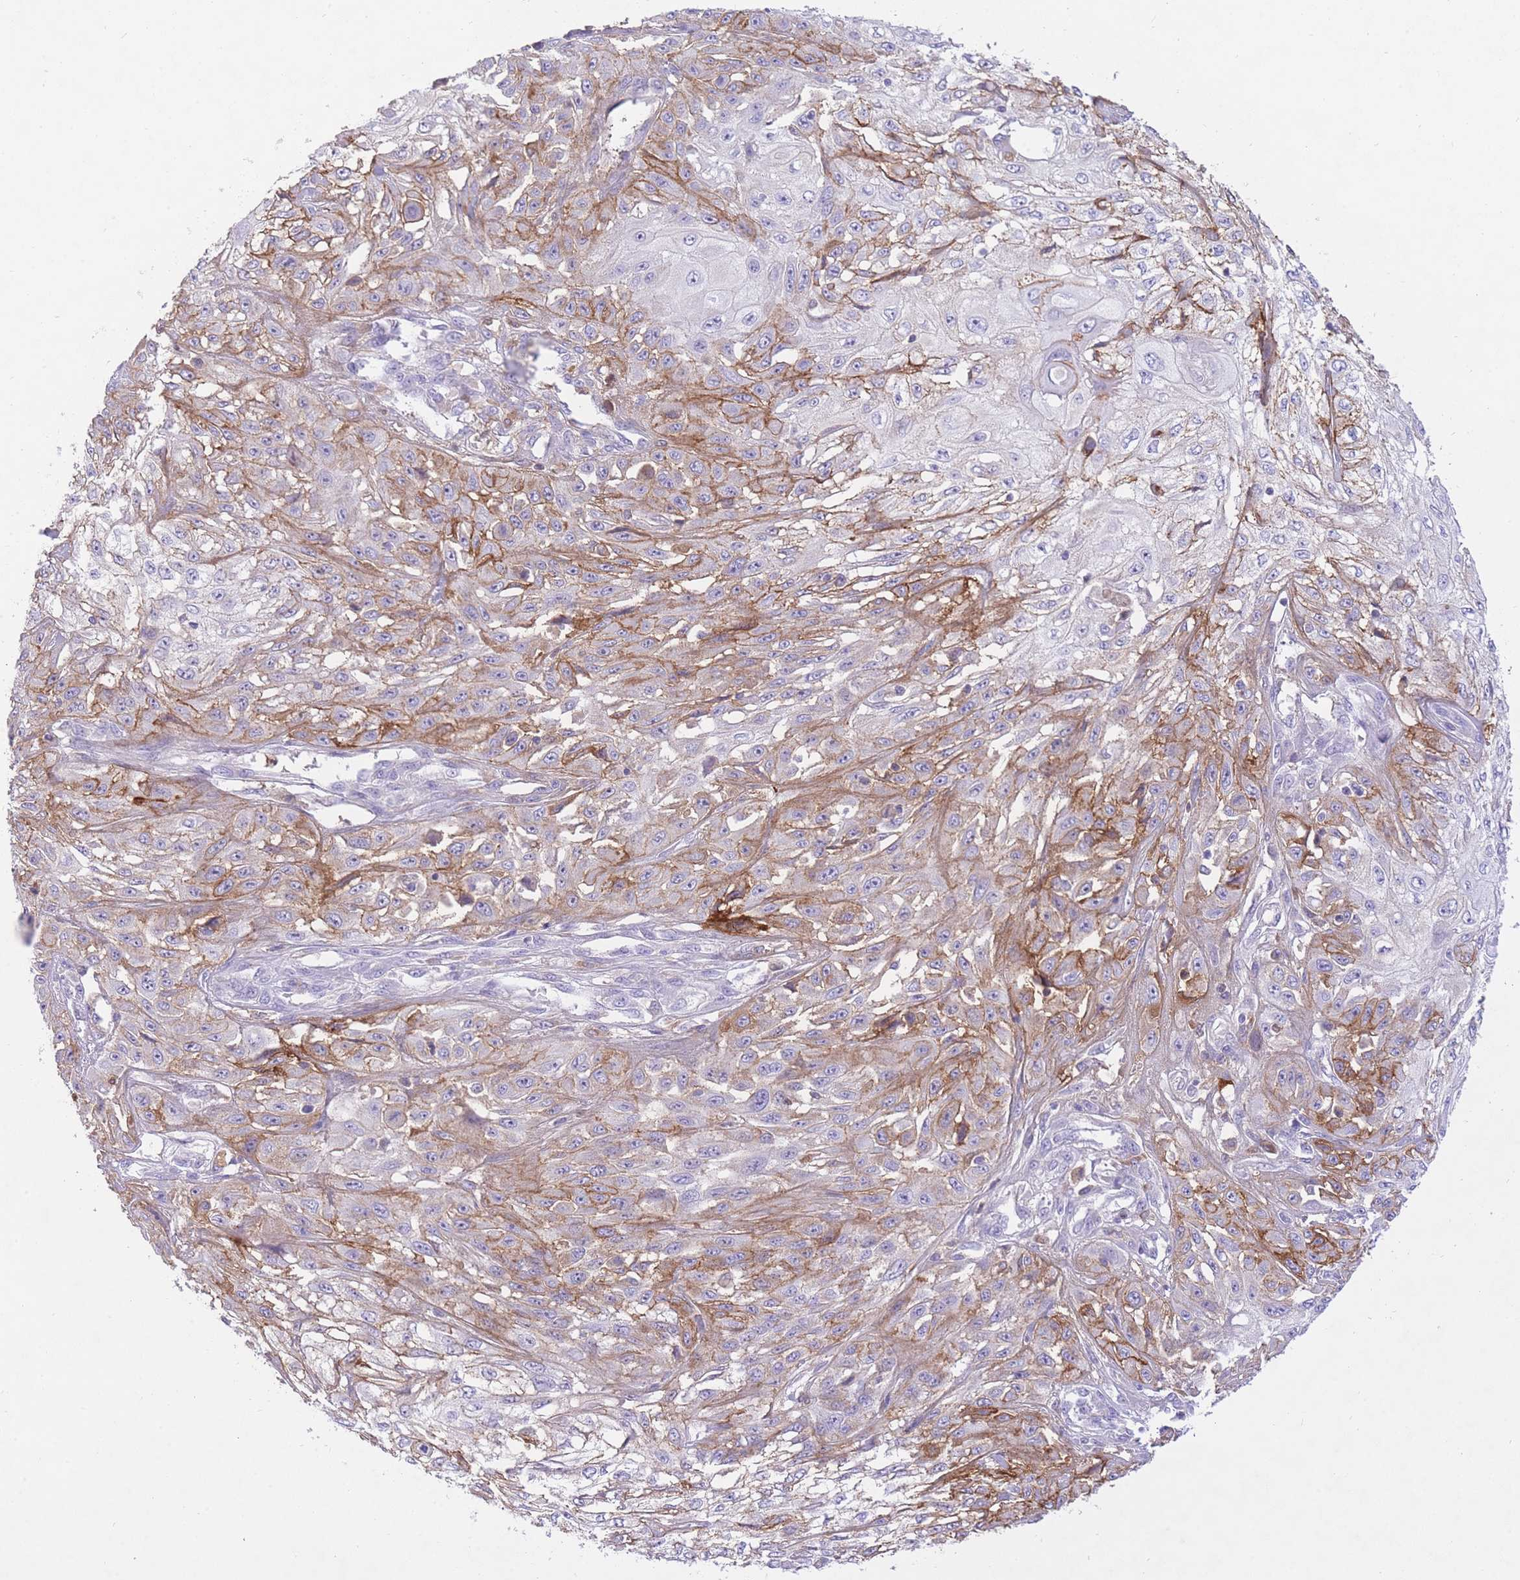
{"staining": {"intensity": "weak", "quantity": "<25%", "location": "cytoplasmic/membranous"}, "tissue": "skin cancer", "cell_type": "Tumor cells", "image_type": "cancer", "snomed": [{"axis": "morphology", "description": "Squamous cell carcinoma, NOS"}, {"axis": "morphology", "description": "Squamous cell carcinoma, metastatic, NOS"}, {"axis": "topography", "description": "Skin"}, {"axis": "topography", "description": "Lymph node"}], "caption": "Skin cancer stained for a protein using immunohistochemistry (IHC) exhibits no expression tumor cells.", "gene": "HRG", "patient": {"sex": "male", "age": 75}}